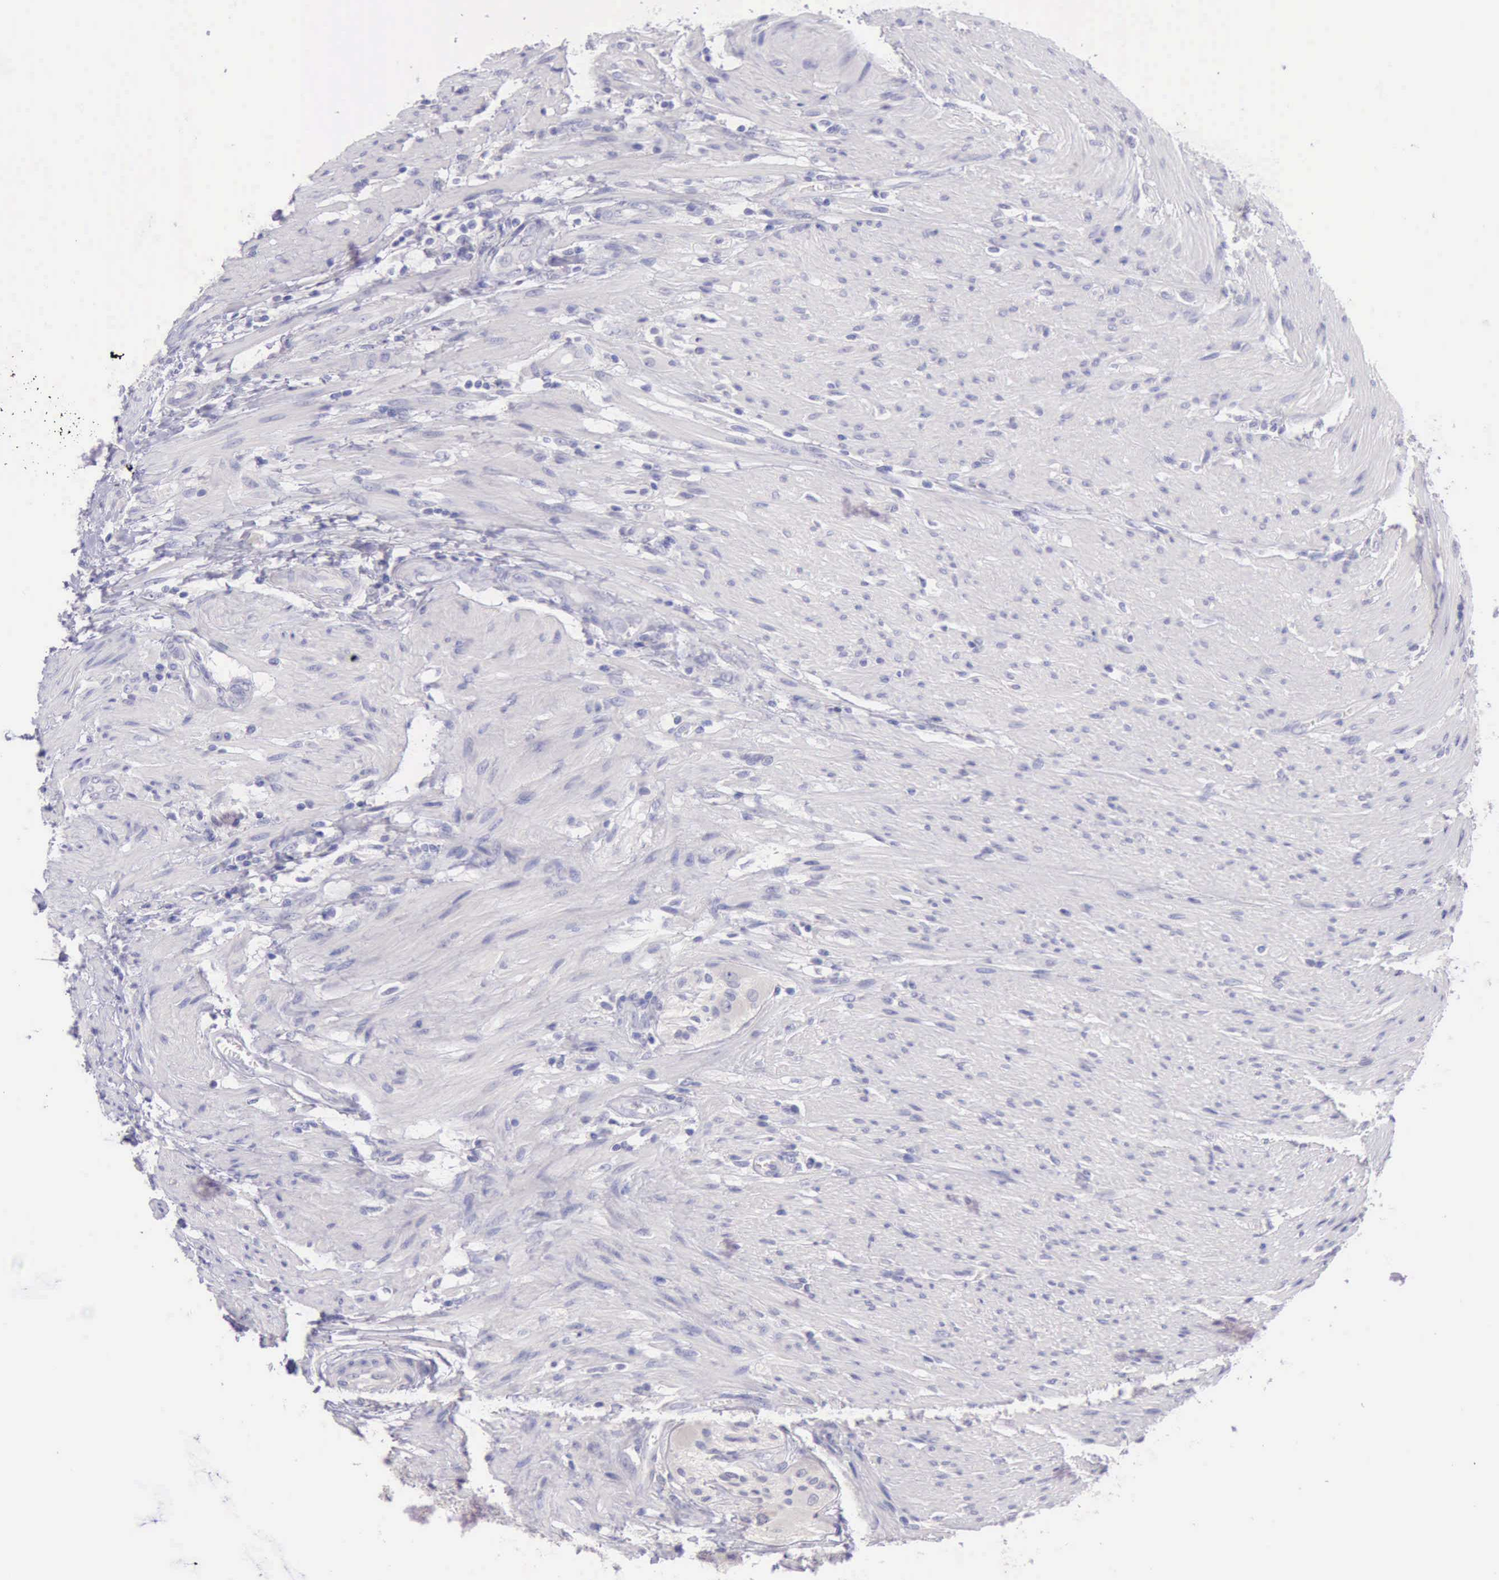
{"staining": {"intensity": "negative", "quantity": "none", "location": "none"}, "tissue": "colorectal cancer", "cell_type": "Tumor cells", "image_type": "cancer", "snomed": [{"axis": "morphology", "description": "Adenocarcinoma, NOS"}, {"axis": "topography", "description": "Colon"}], "caption": "Immunohistochemistry (IHC) image of neoplastic tissue: colorectal cancer stained with DAB exhibits no significant protein positivity in tumor cells.", "gene": "LRFN5", "patient": {"sex": "female", "age": 46}}